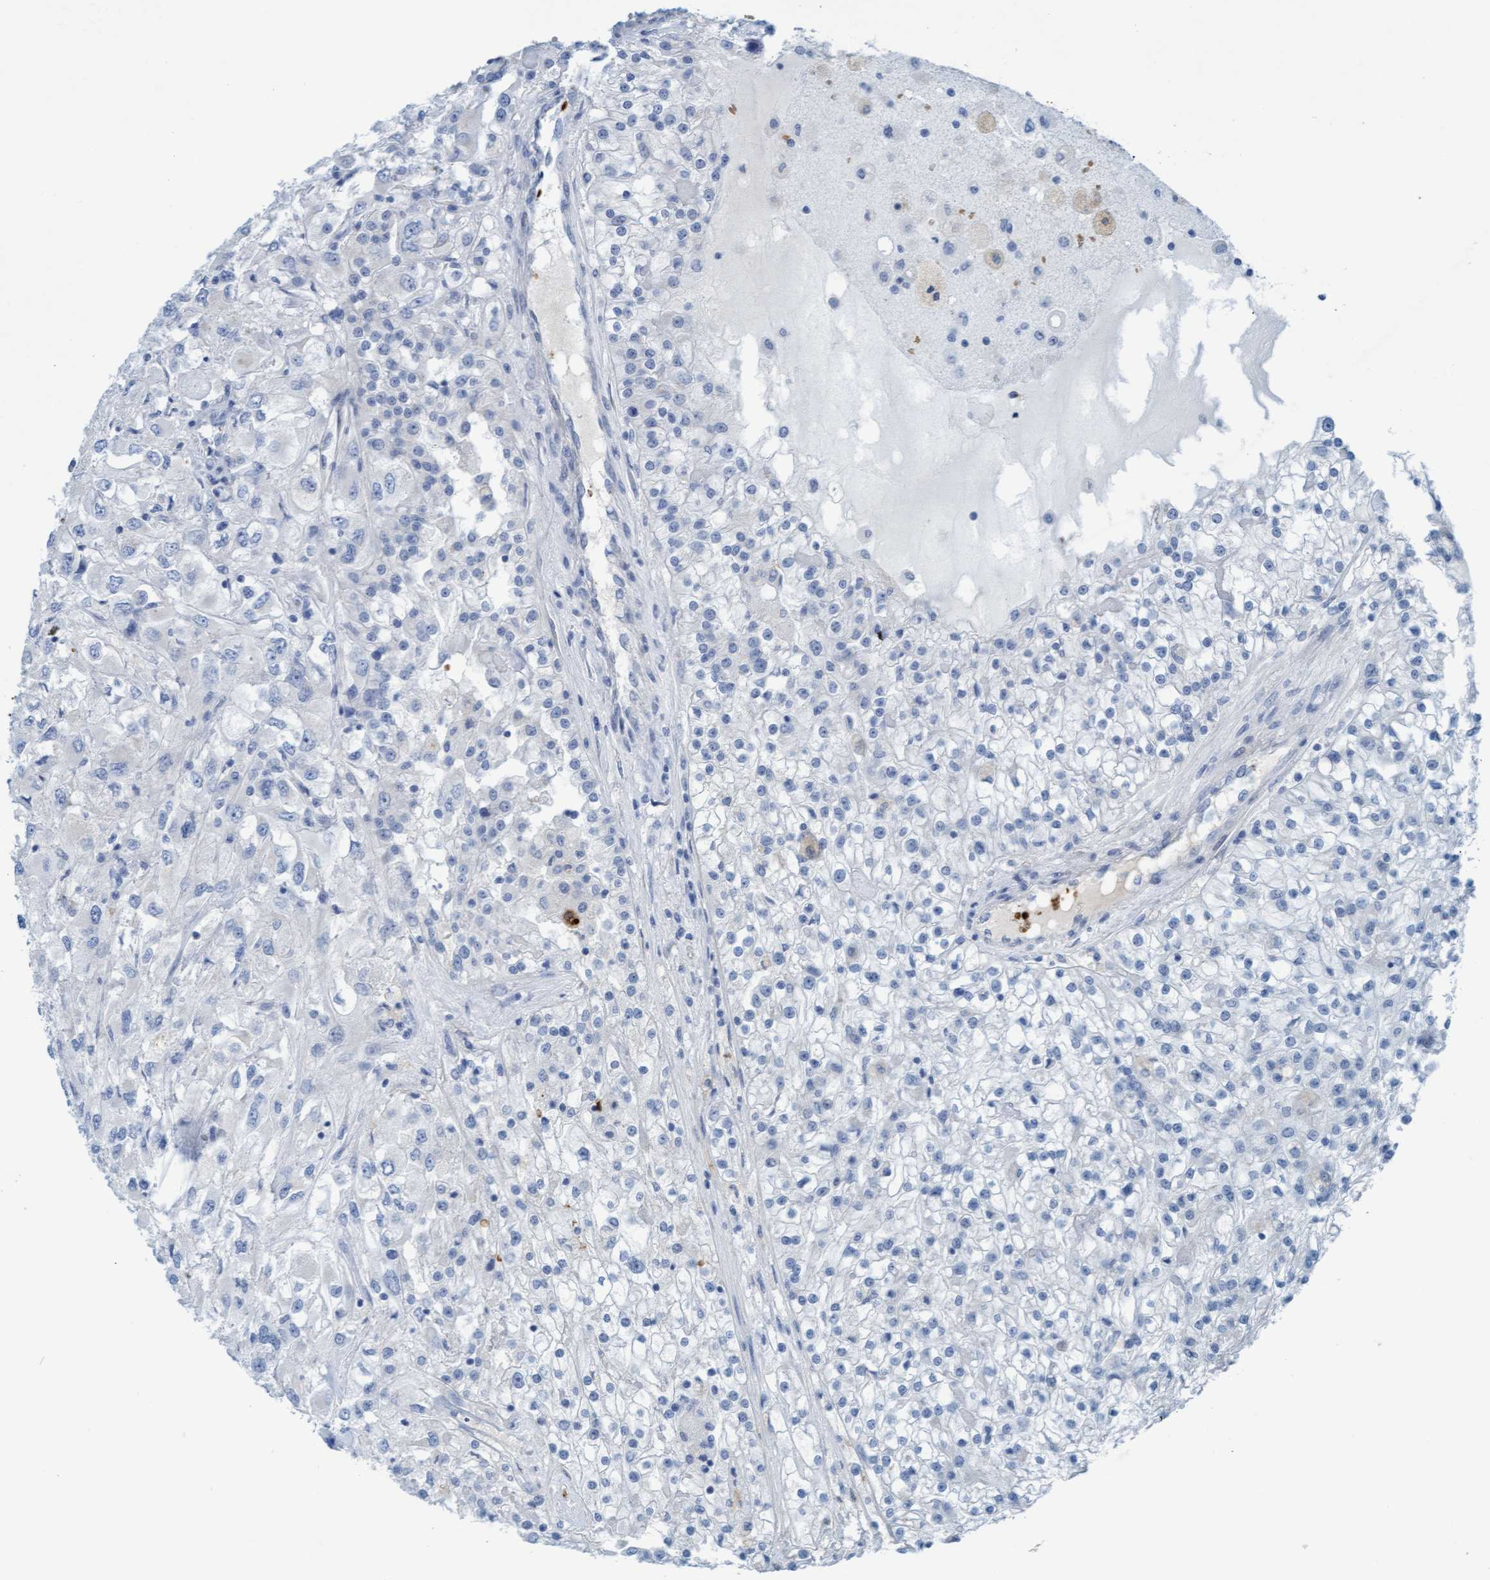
{"staining": {"intensity": "negative", "quantity": "none", "location": "none"}, "tissue": "renal cancer", "cell_type": "Tumor cells", "image_type": "cancer", "snomed": [{"axis": "morphology", "description": "Adenocarcinoma, NOS"}, {"axis": "topography", "description": "Kidney"}], "caption": "IHC histopathology image of neoplastic tissue: human renal adenocarcinoma stained with DAB (3,3'-diaminobenzidine) demonstrates no significant protein positivity in tumor cells. (Brightfield microscopy of DAB (3,3'-diaminobenzidine) immunohistochemistry at high magnification).", "gene": "P2RX5", "patient": {"sex": "female", "age": 52}}